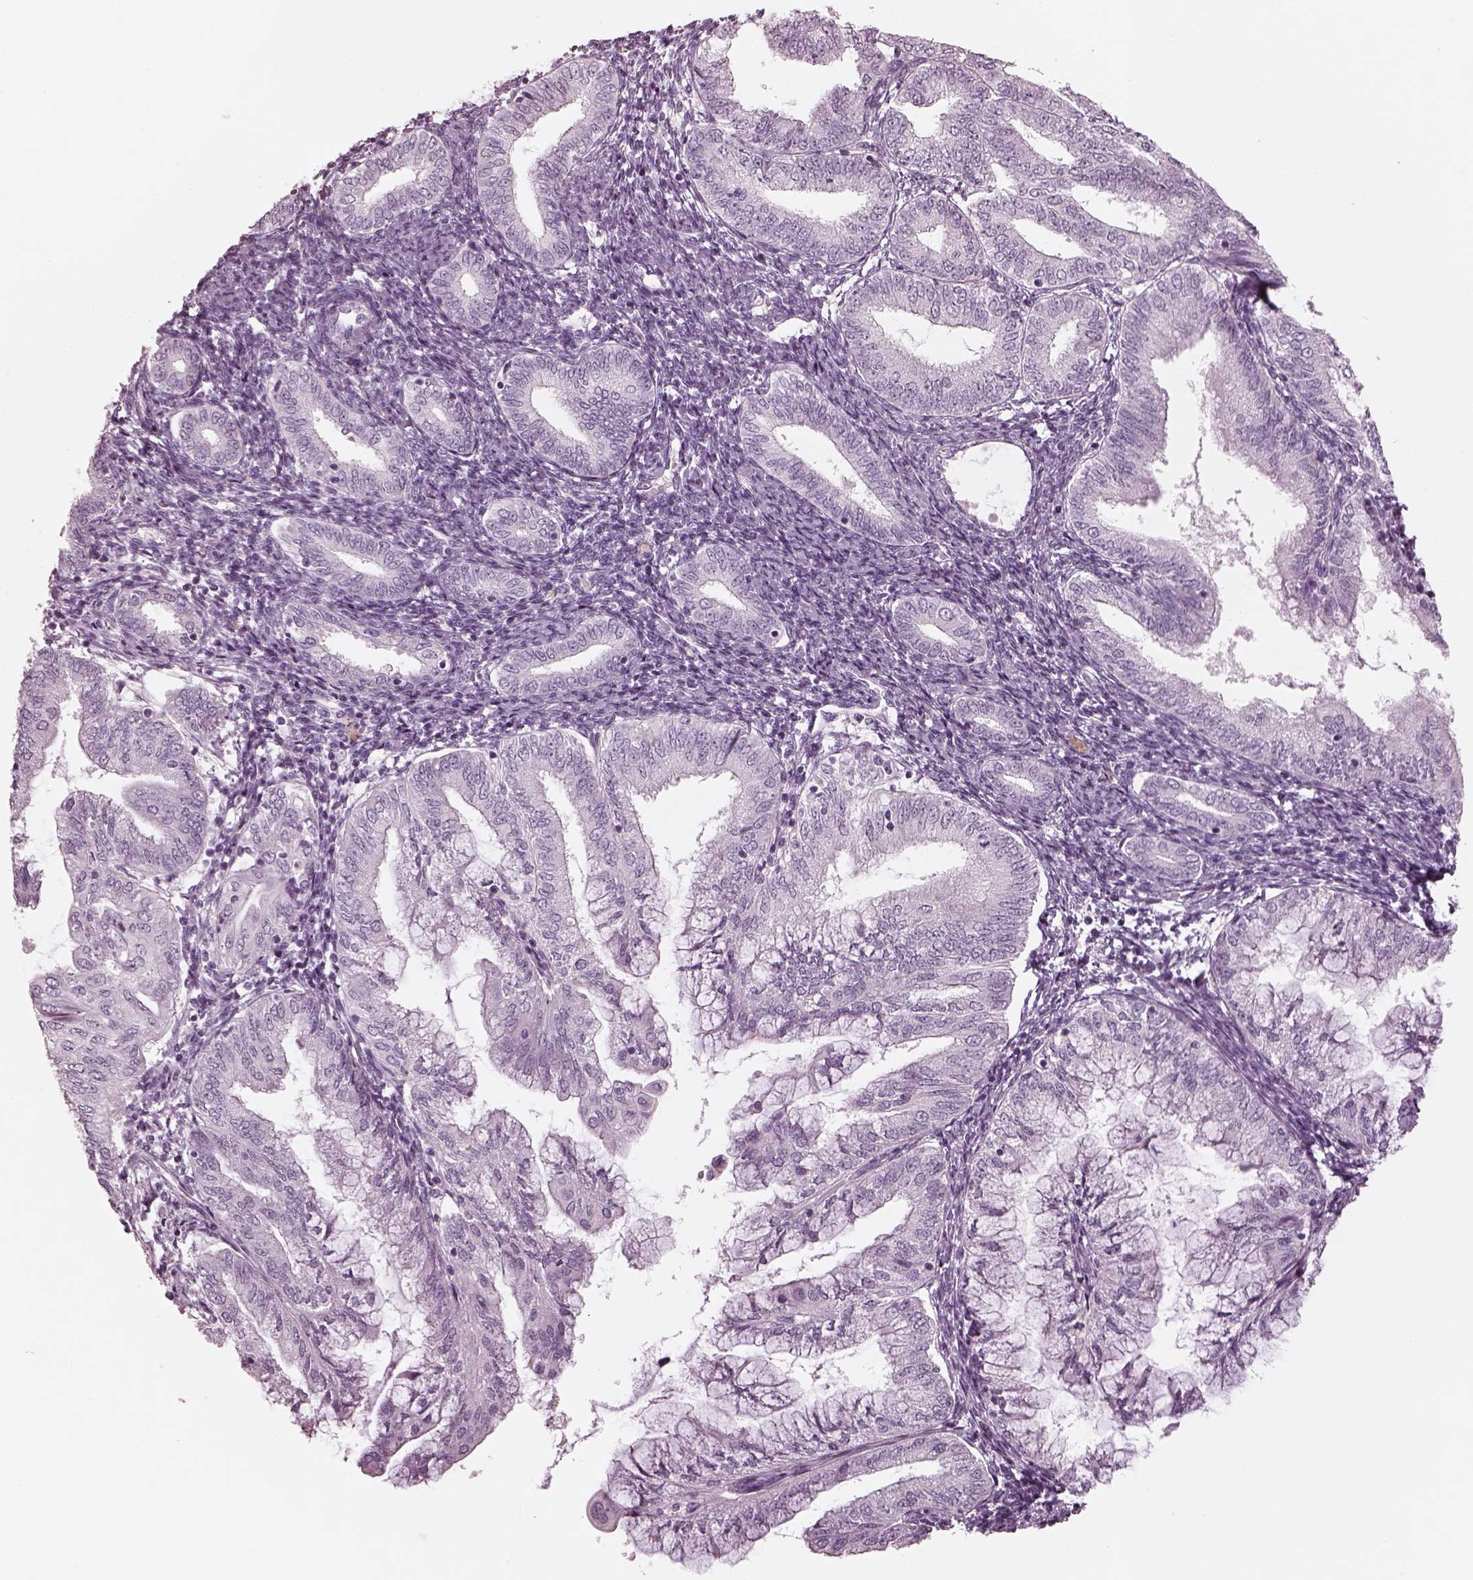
{"staining": {"intensity": "negative", "quantity": "none", "location": "none"}, "tissue": "endometrial cancer", "cell_type": "Tumor cells", "image_type": "cancer", "snomed": [{"axis": "morphology", "description": "Adenocarcinoma, NOS"}, {"axis": "topography", "description": "Endometrium"}], "caption": "Immunohistochemistry (IHC) of adenocarcinoma (endometrial) shows no positivity in tumor cells. (Brightfield microscopy of DAB (3,3'-diaminobenzidine) immunohistochemistry (IHC) at high magnification).", "gene": "OPN4", "patient": {"sex": "female", "age": 55}}